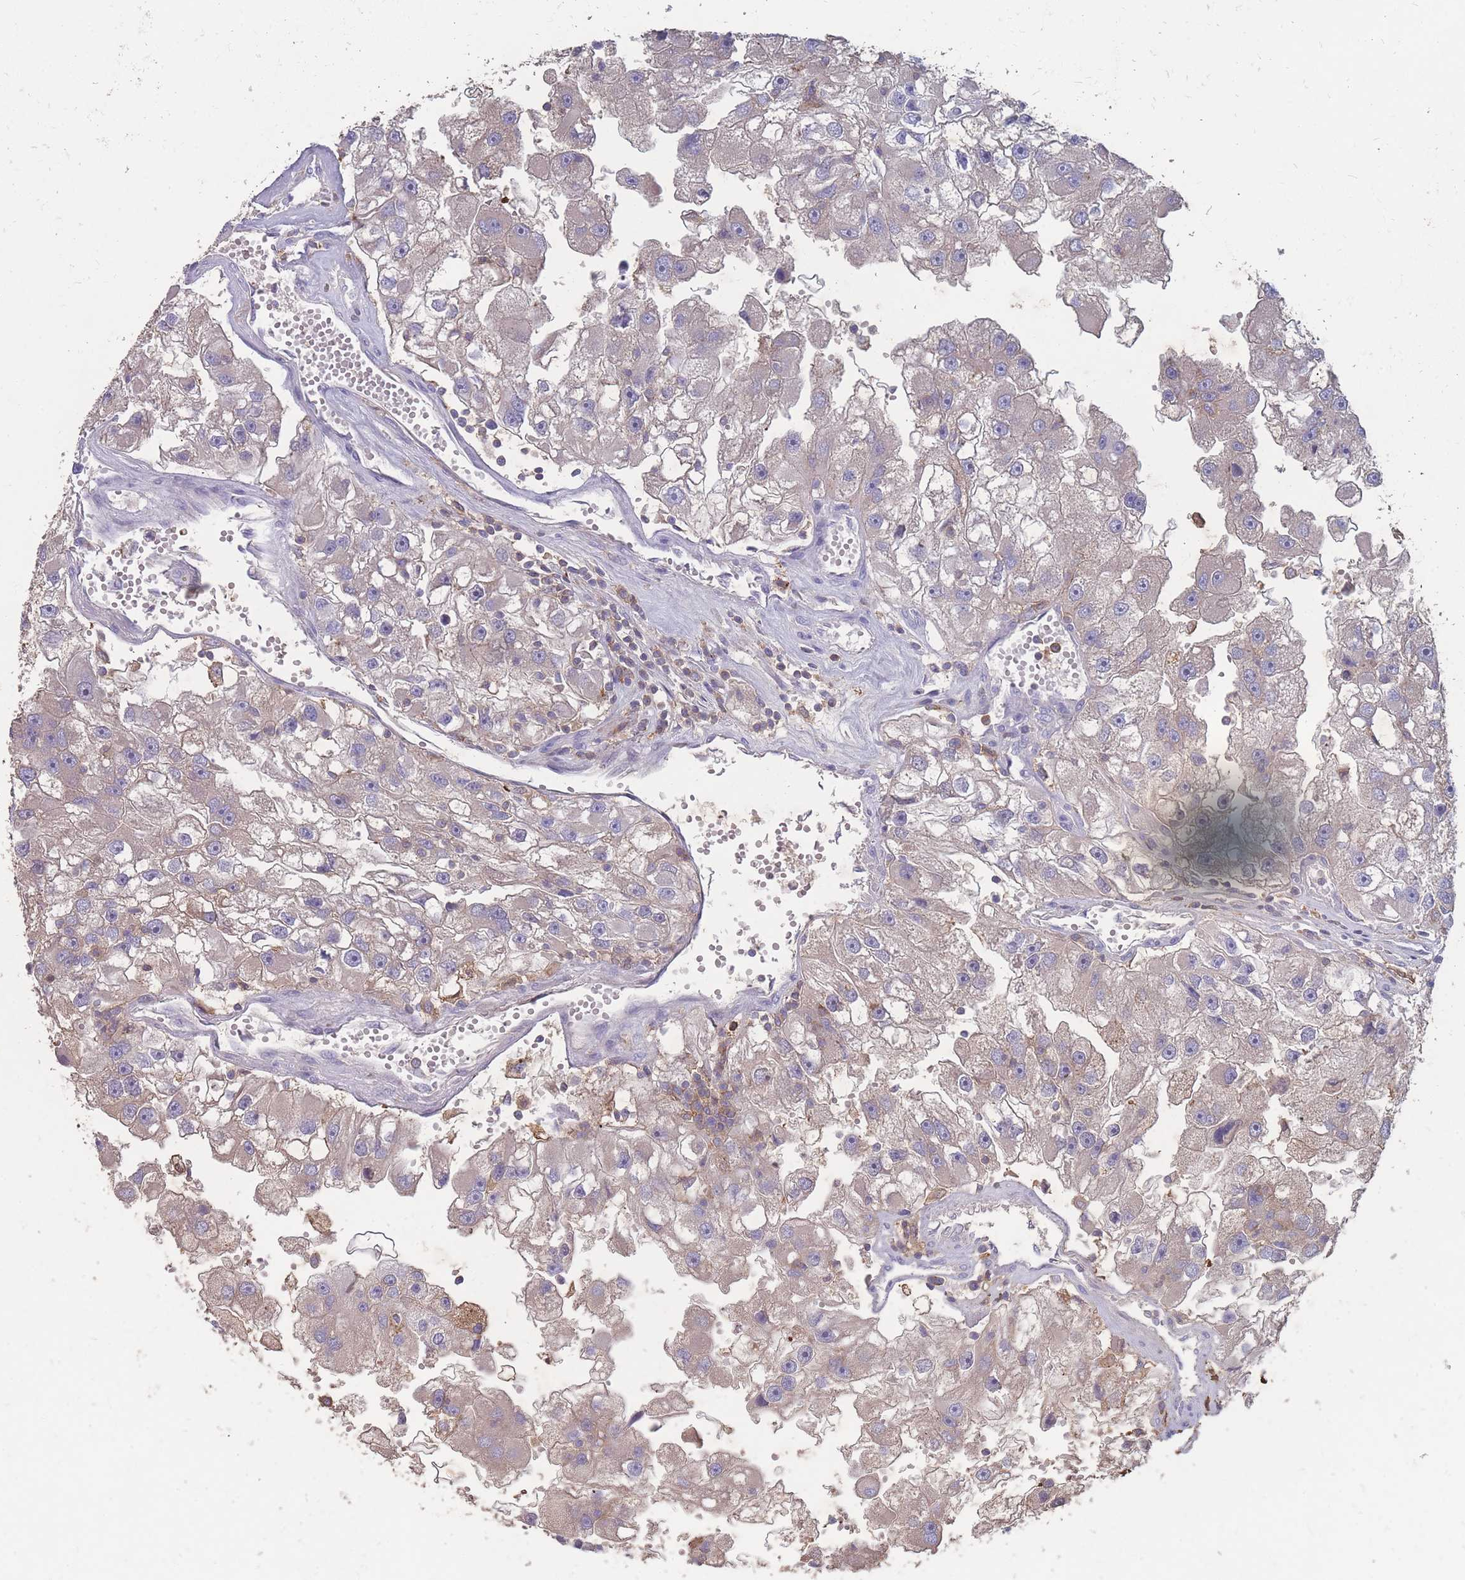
{"staining": {"intensity": "weak", "quantity": "<25%", "location": "cytoplasmic/membranous"}, "tissue": "renal cancer", "cell_type": "Tumor cells", "image_type": "cancer", "snomed": [{"axis": "morphology", "description": "Adenocarcinoma, NOS"}, {"axis": "topography", "description": "Kidney"}], "caption": "Immunohistochemistry (IHC) micrograph of neoplastic tissue: human renal cancer stained with DAB (3,3'-diaminobenzidine) displays no significant protein staining in tumor cells. The staining was performed using DAB to visualize the protein expression in brown, while the nuclei were stained in blue with hematoxylin (Magnification: 20x).", "gene": "CD33", "patient": {"sex": "male", "age": 63}}